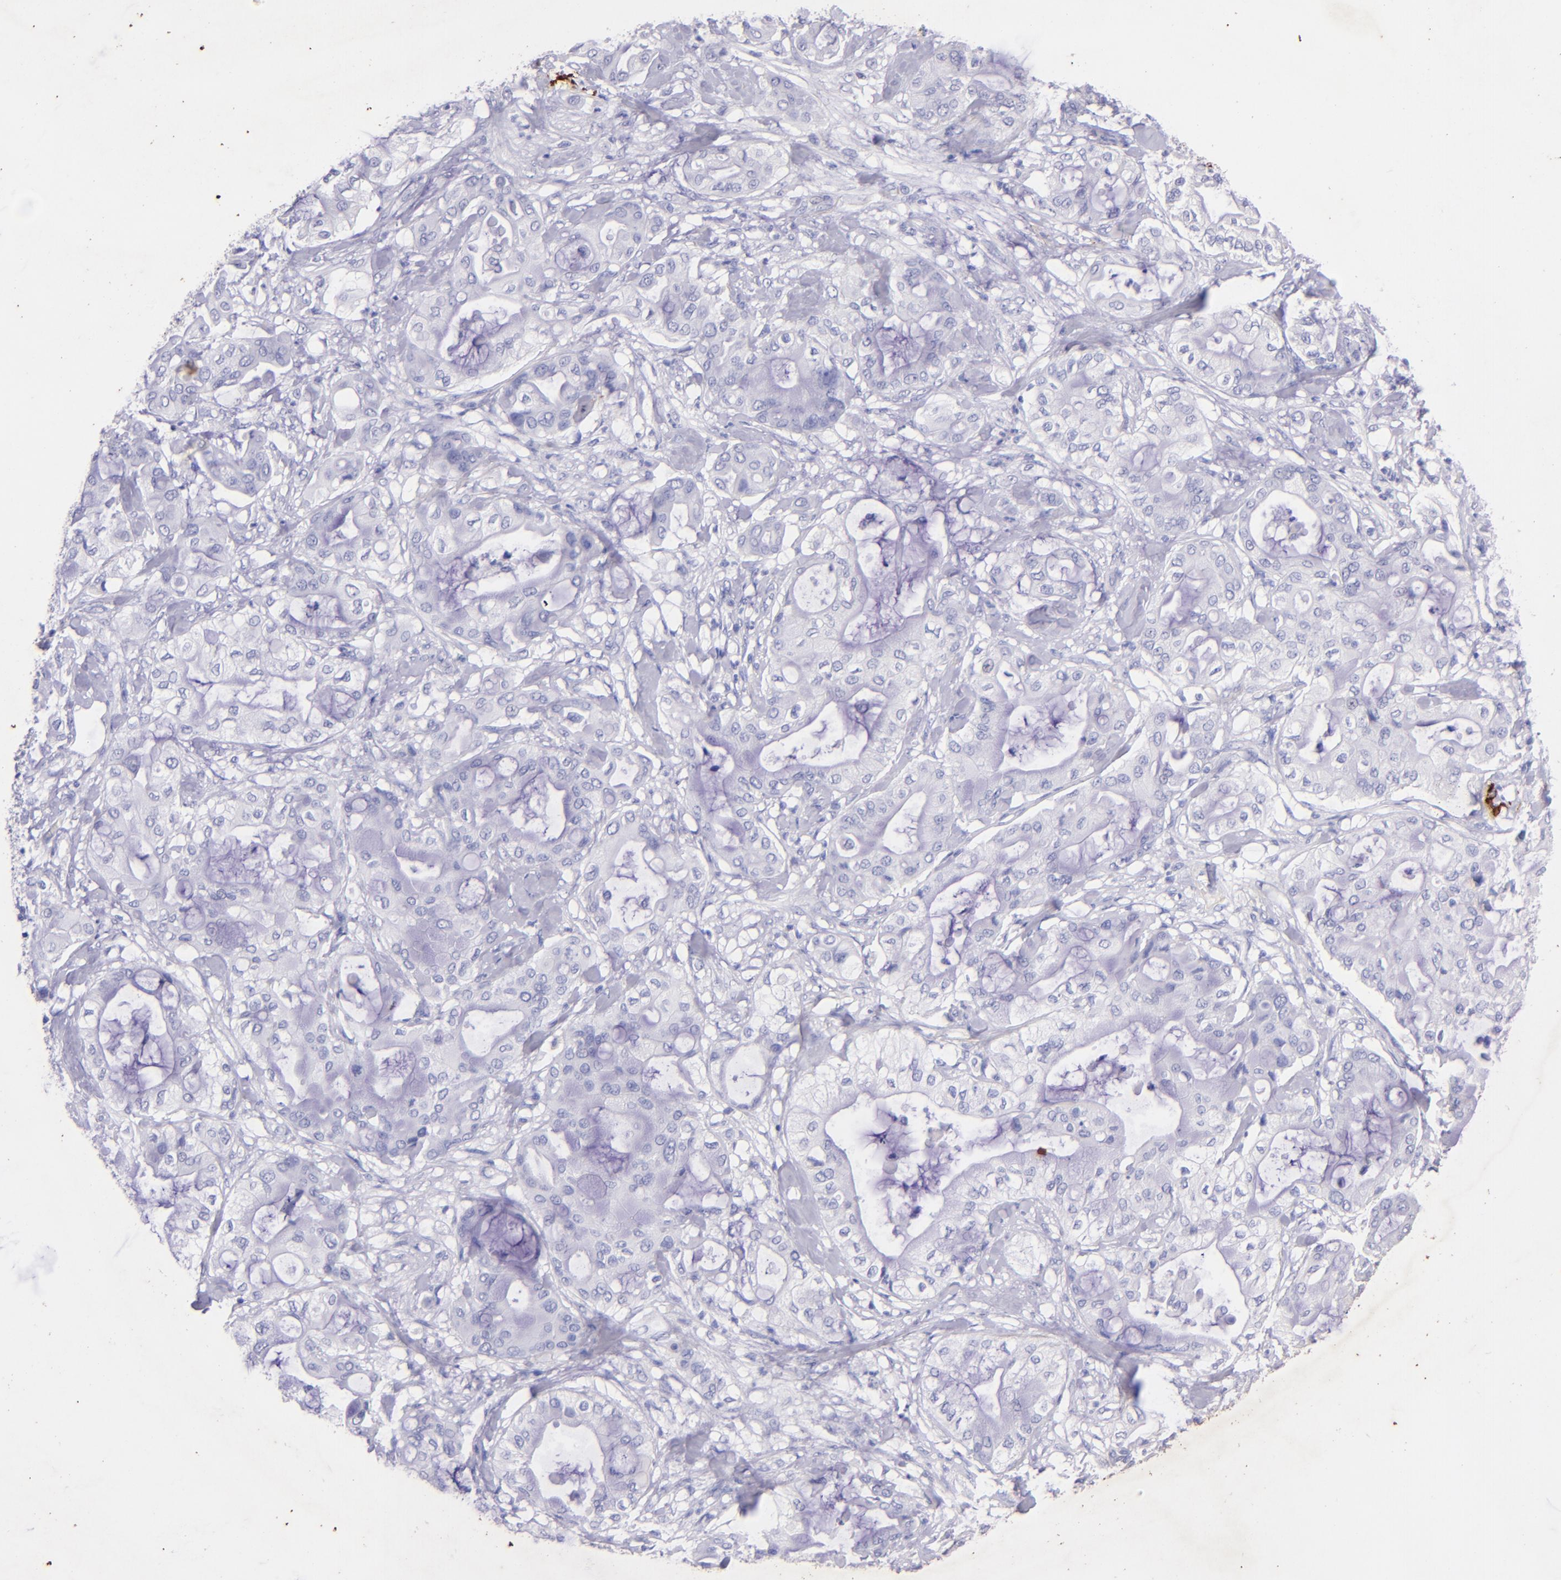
{"staining": {"intensity": "negative", "quantity": "none", "location": "none"}, "tissue": "pancreatic cancer", "cell_type": "Tumor cells", "image_type": "cancer", "snomed": [{"axis": "morphology", "description": "Adenocarcinoma, NOS"}, {"axis": "morphology", "description": "Adenocarcinoma, metastatic, NOS"}, {"axis": "topography", "description": "Lymph node"}, {"axis": "topography", "description": "Pancreas"}, {"axis": "topography", "description": "Duodenum"}], "caption": "This micrograph is of pancreatic cancer (adenocarcinoma) stained with immunohistochemistry to label a protein in brown with the nuclei are counter-stained blue. There is no staining in tumor cells.", "gene": "UCHL1", "patient": {"sex": "female", "age": 64}}